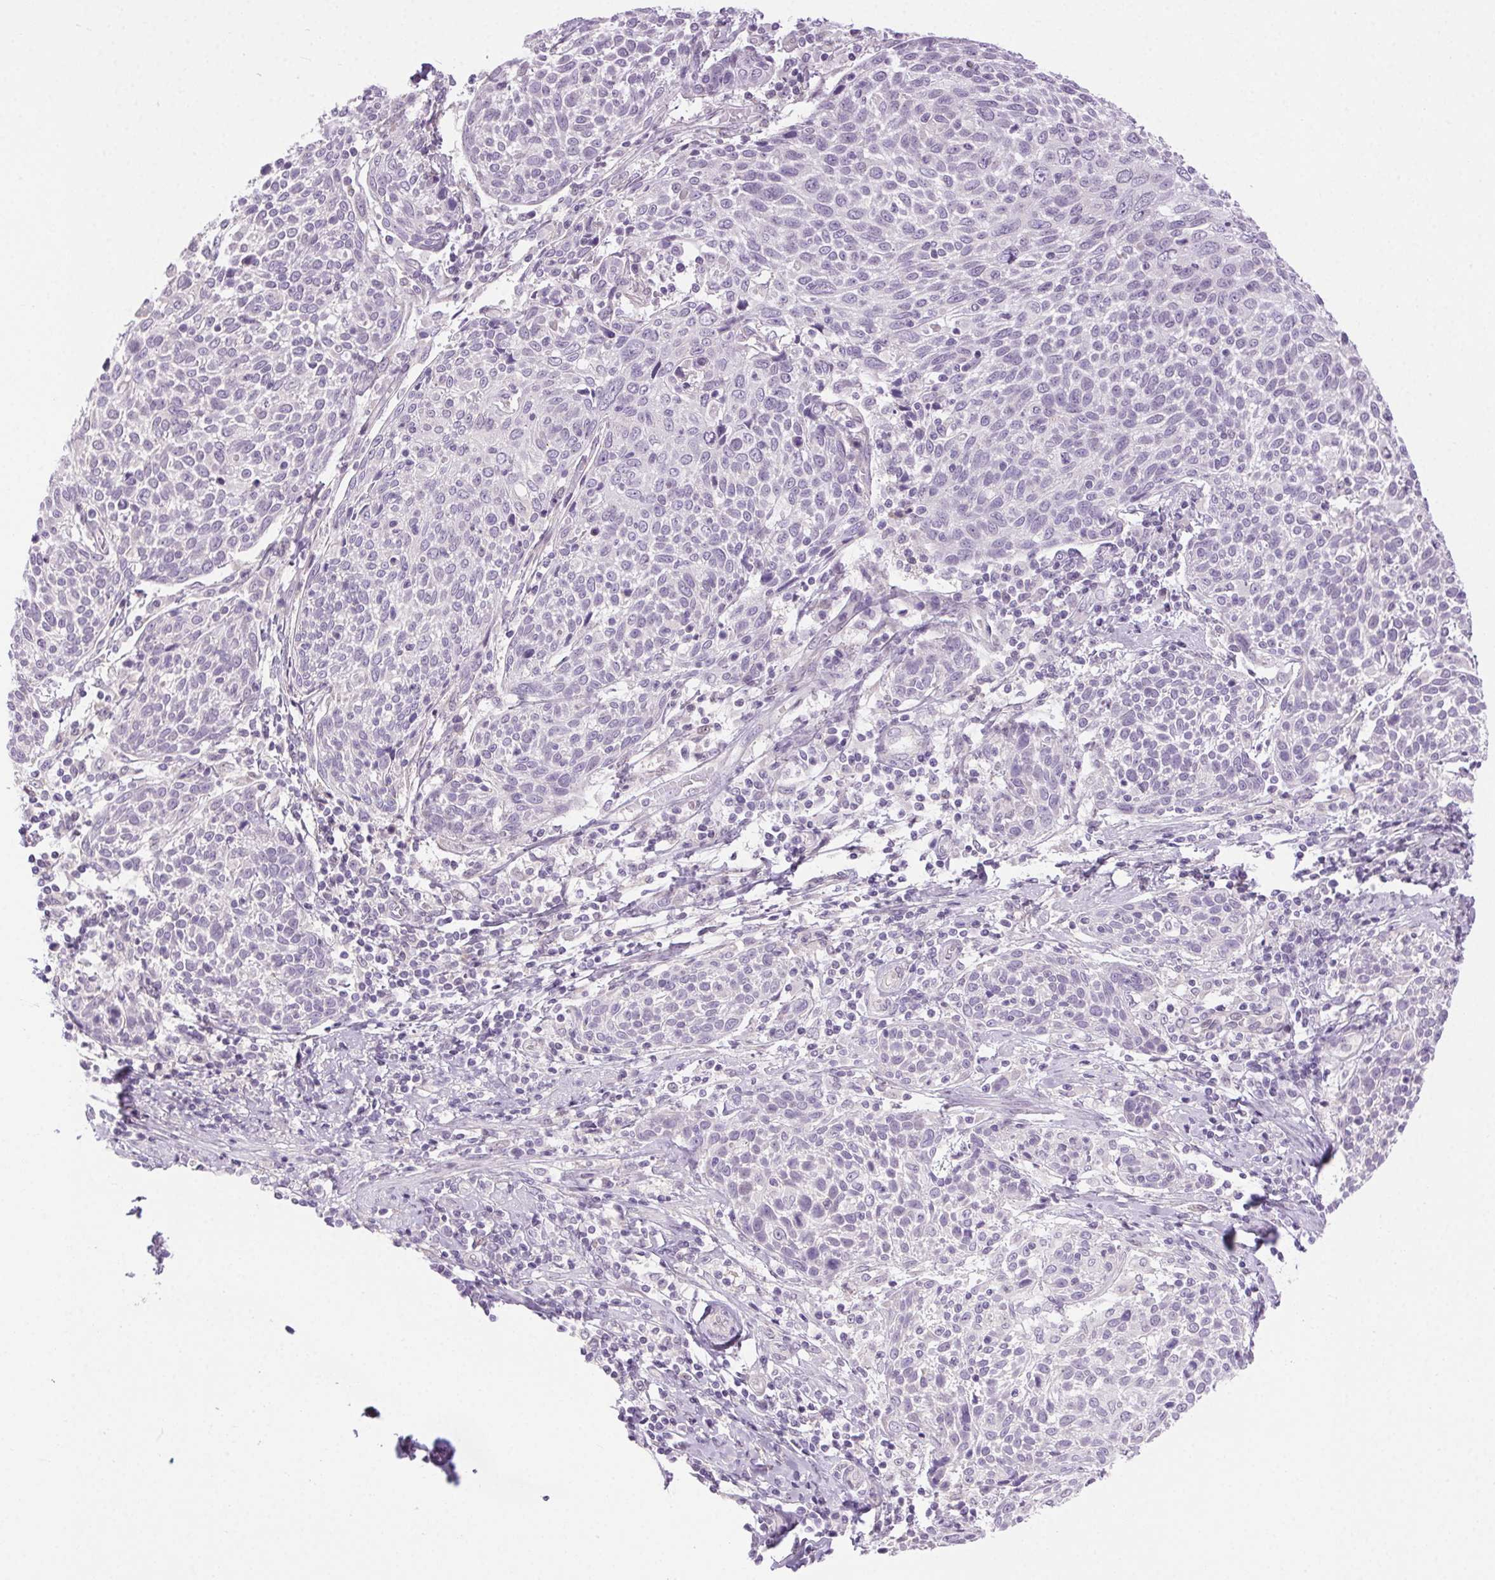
{"staining": {"intensity": "negative", "quantity": "none", "location": "none"}, "tissue": "cervical cancer", "cell_type": "Tumor cells", "image_type": "cancer", "snomed": [{"axis": "morphology", "description": "Squamous cell carcinoma, NOS"}, {"axis": "topography", "description": "Cervix"}], "caption": "Cervical squamous cell carcinoma was stained to show a protein in brown. There is no significant staining in tumor cells.", "gene": "SYT11", "patient": {"sex": "female", "age": 61}}